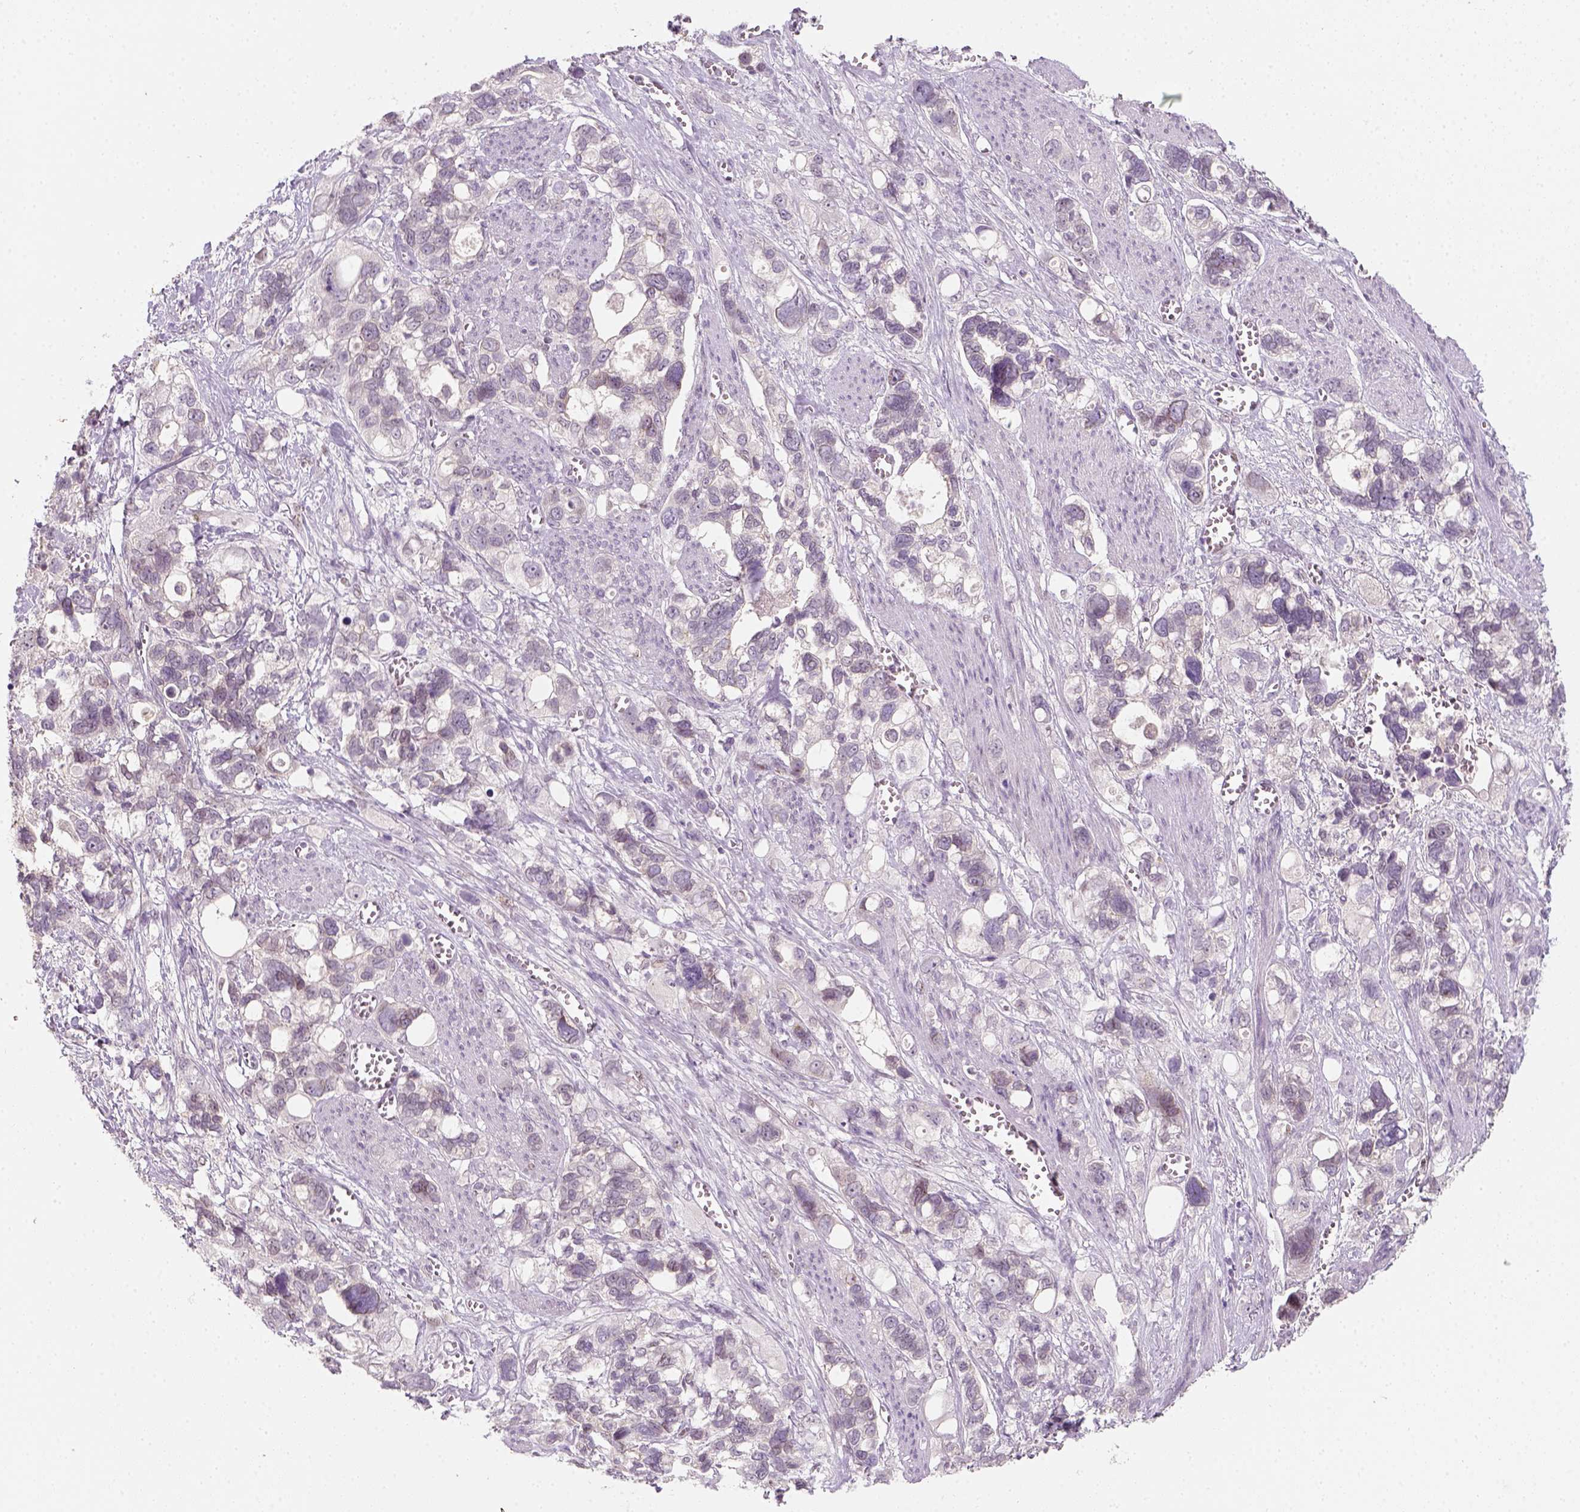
{"staining": {"intensity": "negative", "quantity": "none", "location": "none"}, "tissue": "stomach cancer", "cell_type": "Tumor cells", "image_type": "cancer", "snomed": [{"axis": "morphology", "description": "Adenocarcinoma, NOS"}, {"axis": "topography", "description": "Stomach, upper"}], "caption": "An immunohistochemistry (IHC) image of adenocarcinoma (stomach) is shown. There is no staining in tumor cells of adenocarcinoma (stomach). (DAB immunohistochemistry, high magnification).", "gene": "TP53", "patient": {"sex": "female", "age": 81}}